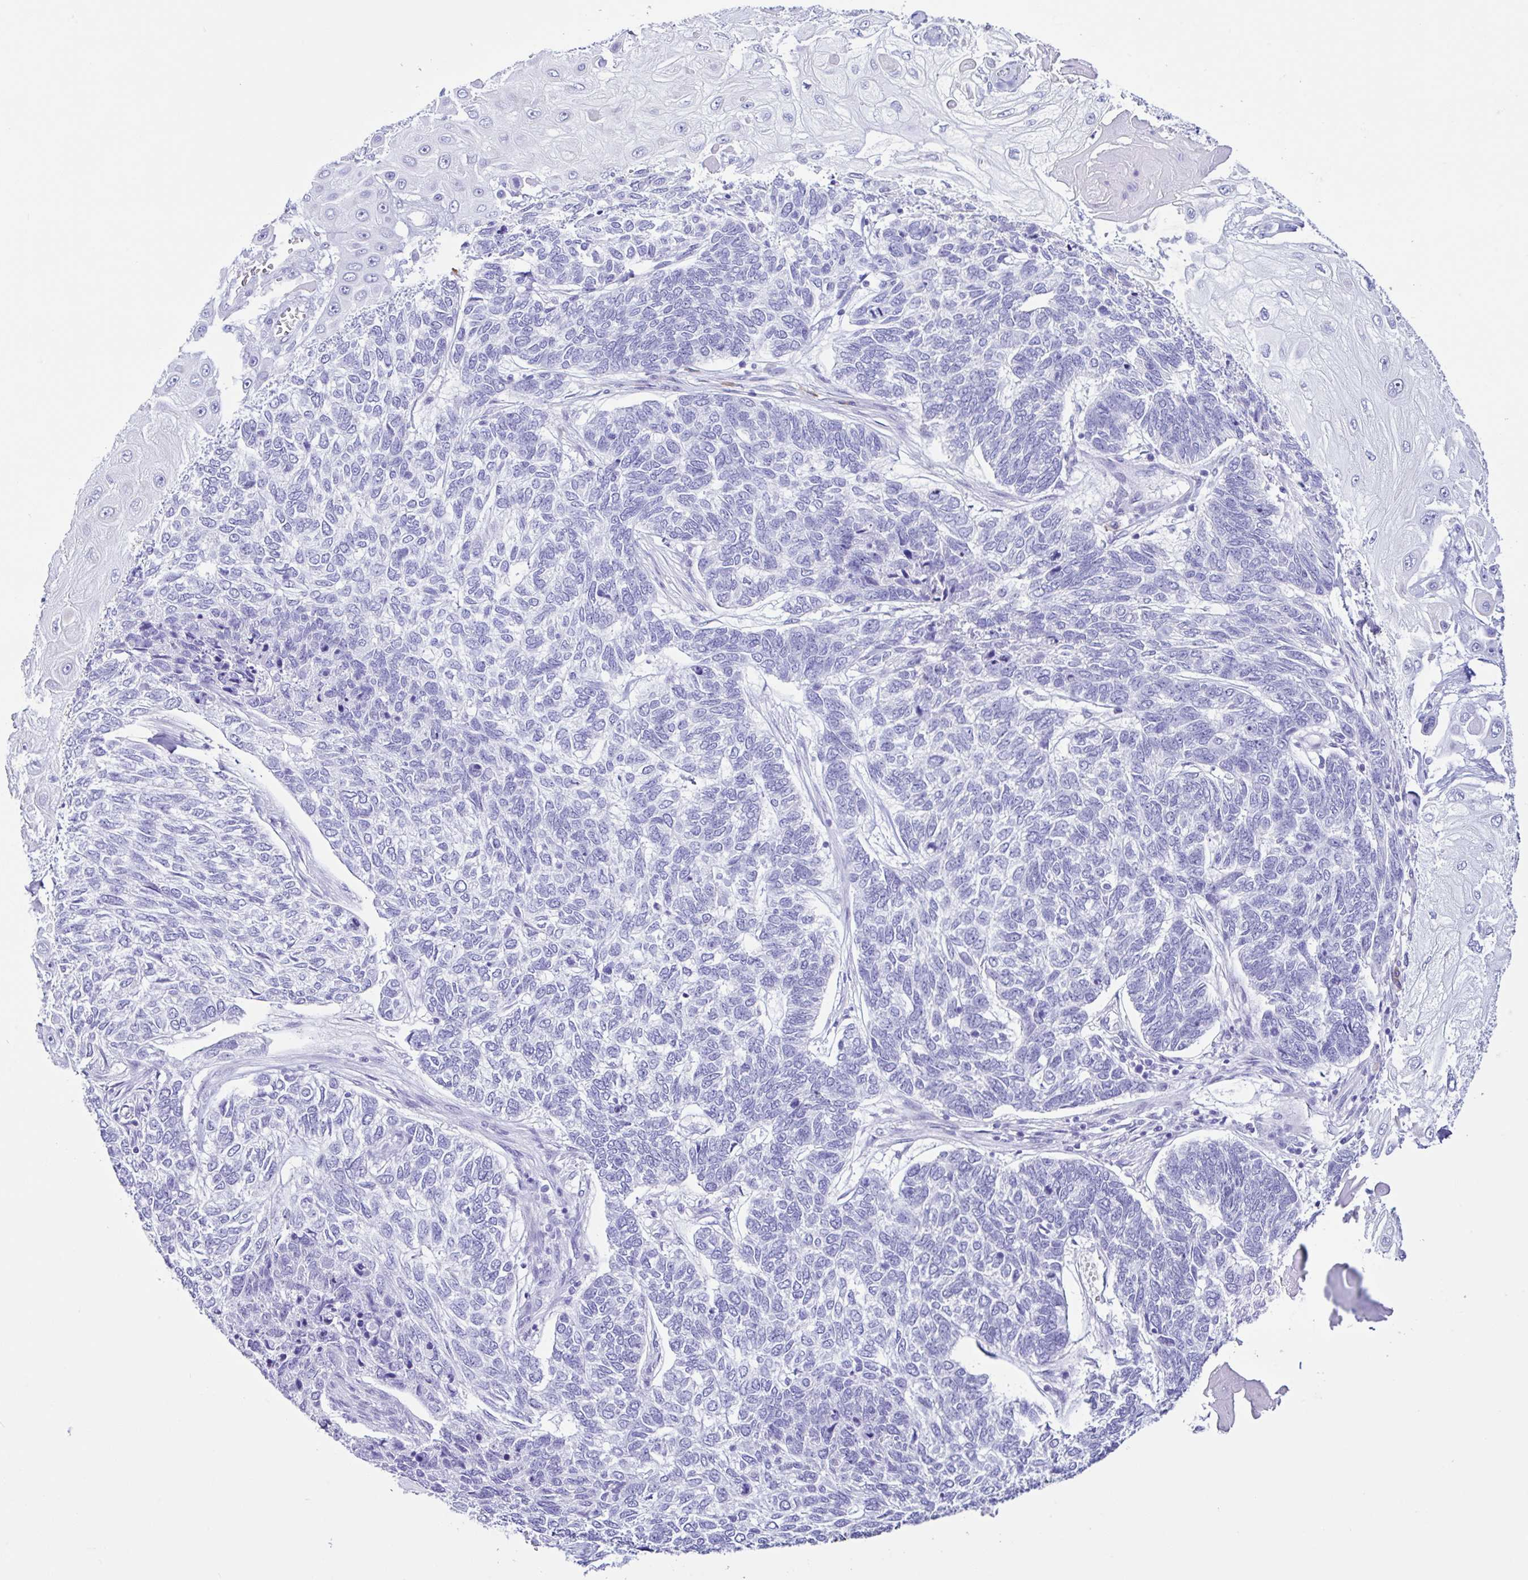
{"staining": {"intensity": "negative", "quantity": "none", "location": "none"}, "tissue": "skin cancer", "cell_type": "Tumor cells", "image_type": "cancer", "snomed": [{"axis": "morphology", "description": "Basal cell carcinoma"}, {"axis": "topography", "description": "Skin"}], "caption": "High magnification brightfield microscopy of basal cell carcinoma (skin) stained with DAB (3,3'-diaminobenzidine) (brown) and counterstained with hematoxylin (blue): tumor cells show no significant staining.", "gene": "PIGF", "patient": {"sex": "female", "age": 65}}